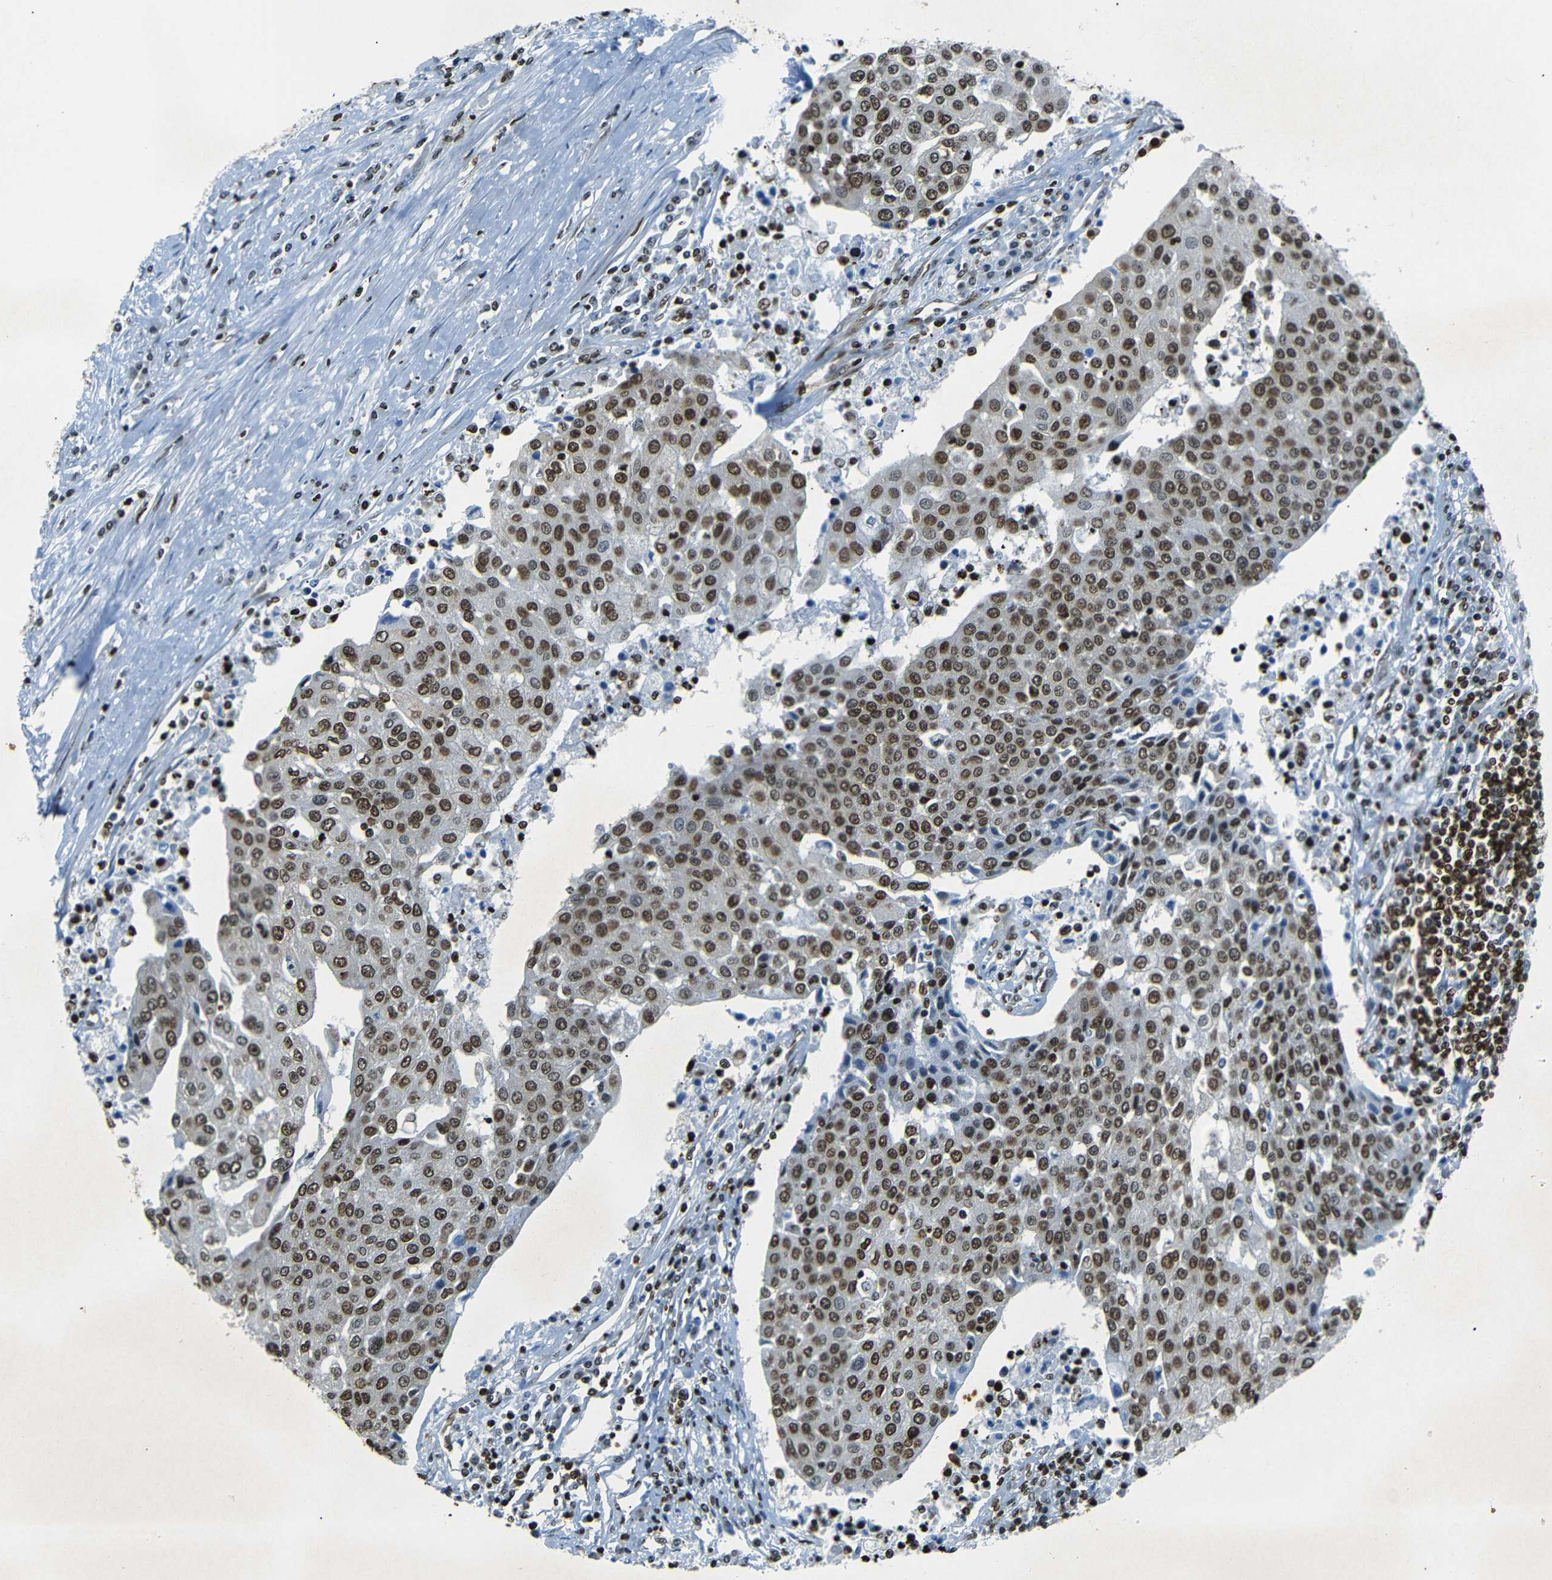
{"staining": {"intensity": "strong", "quantity": "25%-75%", "location": "nuclear"}, "tissue": "urothelial cancer", "cell_type": "Tumor cells", "image_type": "cancer", "snomed": [{"axis": "morphology", "description": "Urothelial carcinoma, High grade"}, {"axis": "topography", "description": "Urinary bladder"}], "caption": "Human urothelial cancer stained with a brown dye displays strong nuclear positive positivity in about 25%-75% of tumor cells.", "gene": "HMGN1", "patient": {"sex": "female", "age": 85}}